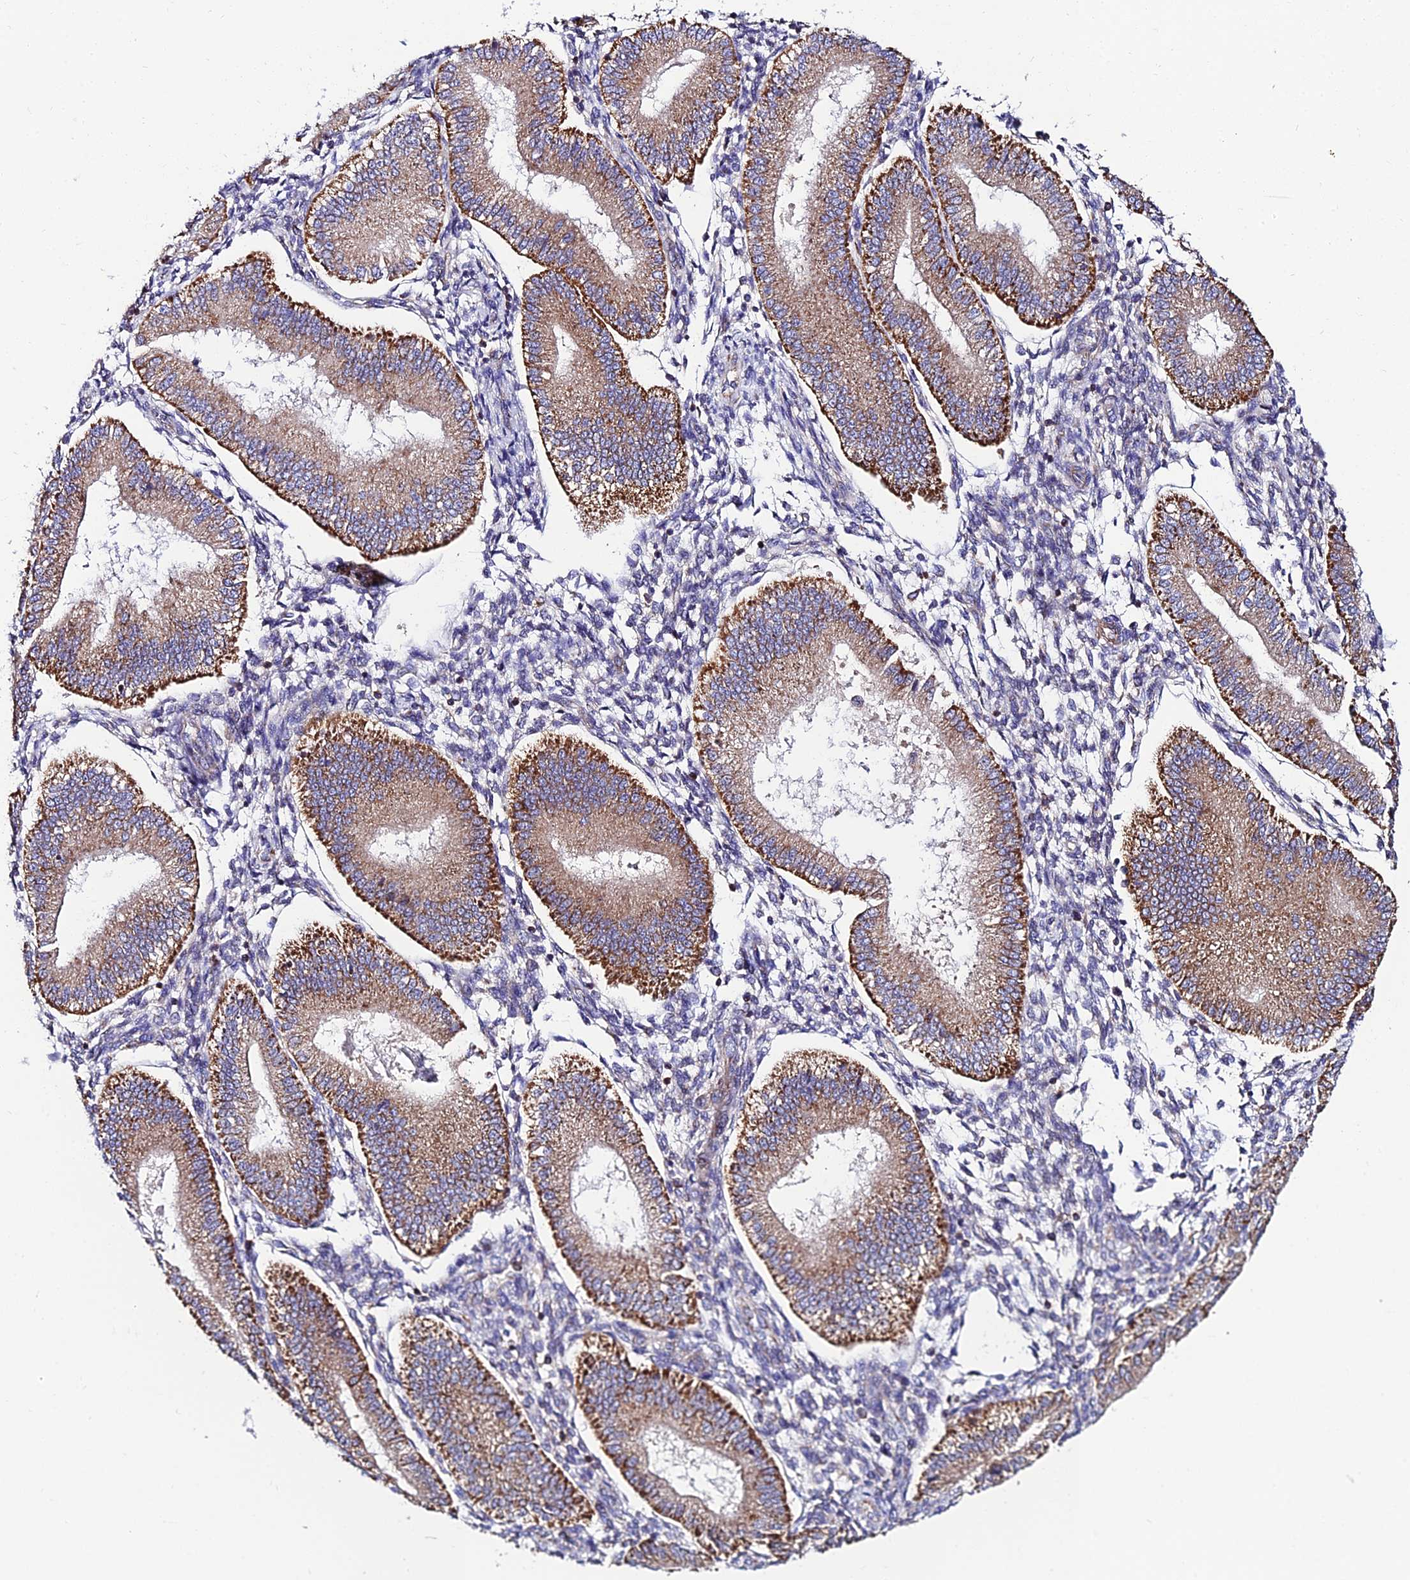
{"staining": {"intensity": "moderate", "quantity": "<25%", "location": "cytoplasmic/membranous"}, "tissue": "endometrium", "cell_type": "Cells in endometrial stroma", "image_type": "normal", "snomed": [{"axis": "morphology", "description": "Normal tissue, NOS"}, {"axis": "topography", "description": "Endometrium"}], "caption": "Endometrium stained for a protein displays moderate cytoplasmic/membranous positivity in cells in endometrial stroma. (DAB (3,3'-diaminobenzidine) = brown stain, brightfield microscopy at high magnification).", "gene": "NIPSNAP3A", "patient": {"sex": "female", "age": 39}}